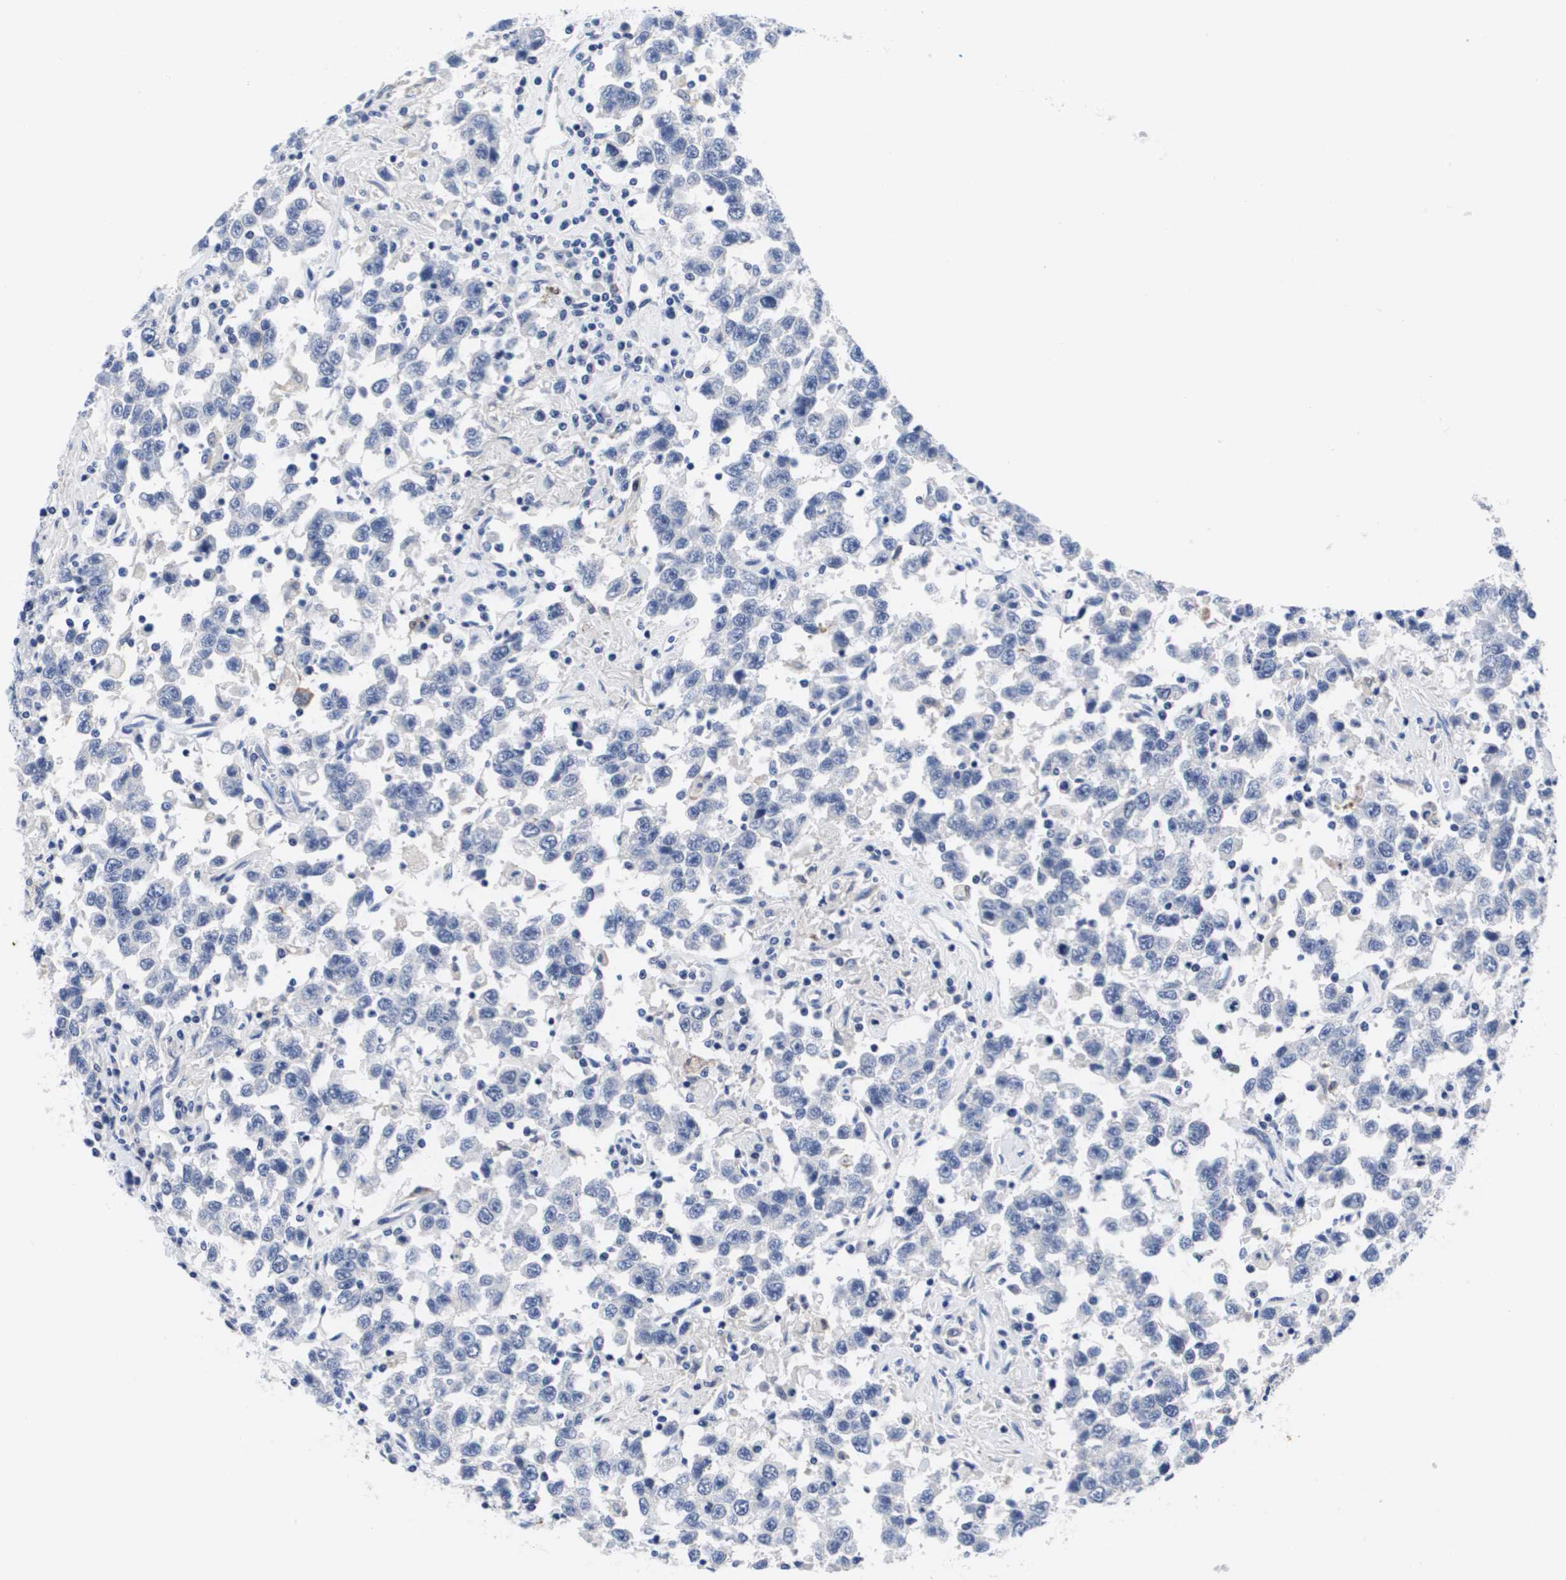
{"staining": {"intensity": "negative", "quantity": "none", "location": "none"}, "tissue": "testis cancer", "cell_type": "Tumor cells", "image_type": "cancer", "snomed": [{"axis": "morphology", "description": "Seminoma, NOS"}, {"axis": "topography", "description": "Testis"}], "caption": "Immunohistochemical staining of human testis cancer (seminoma) shows no significant staining in tumor cells.", "gene": "HMOX1", "patient": {"sex": "male", "age": 41}}